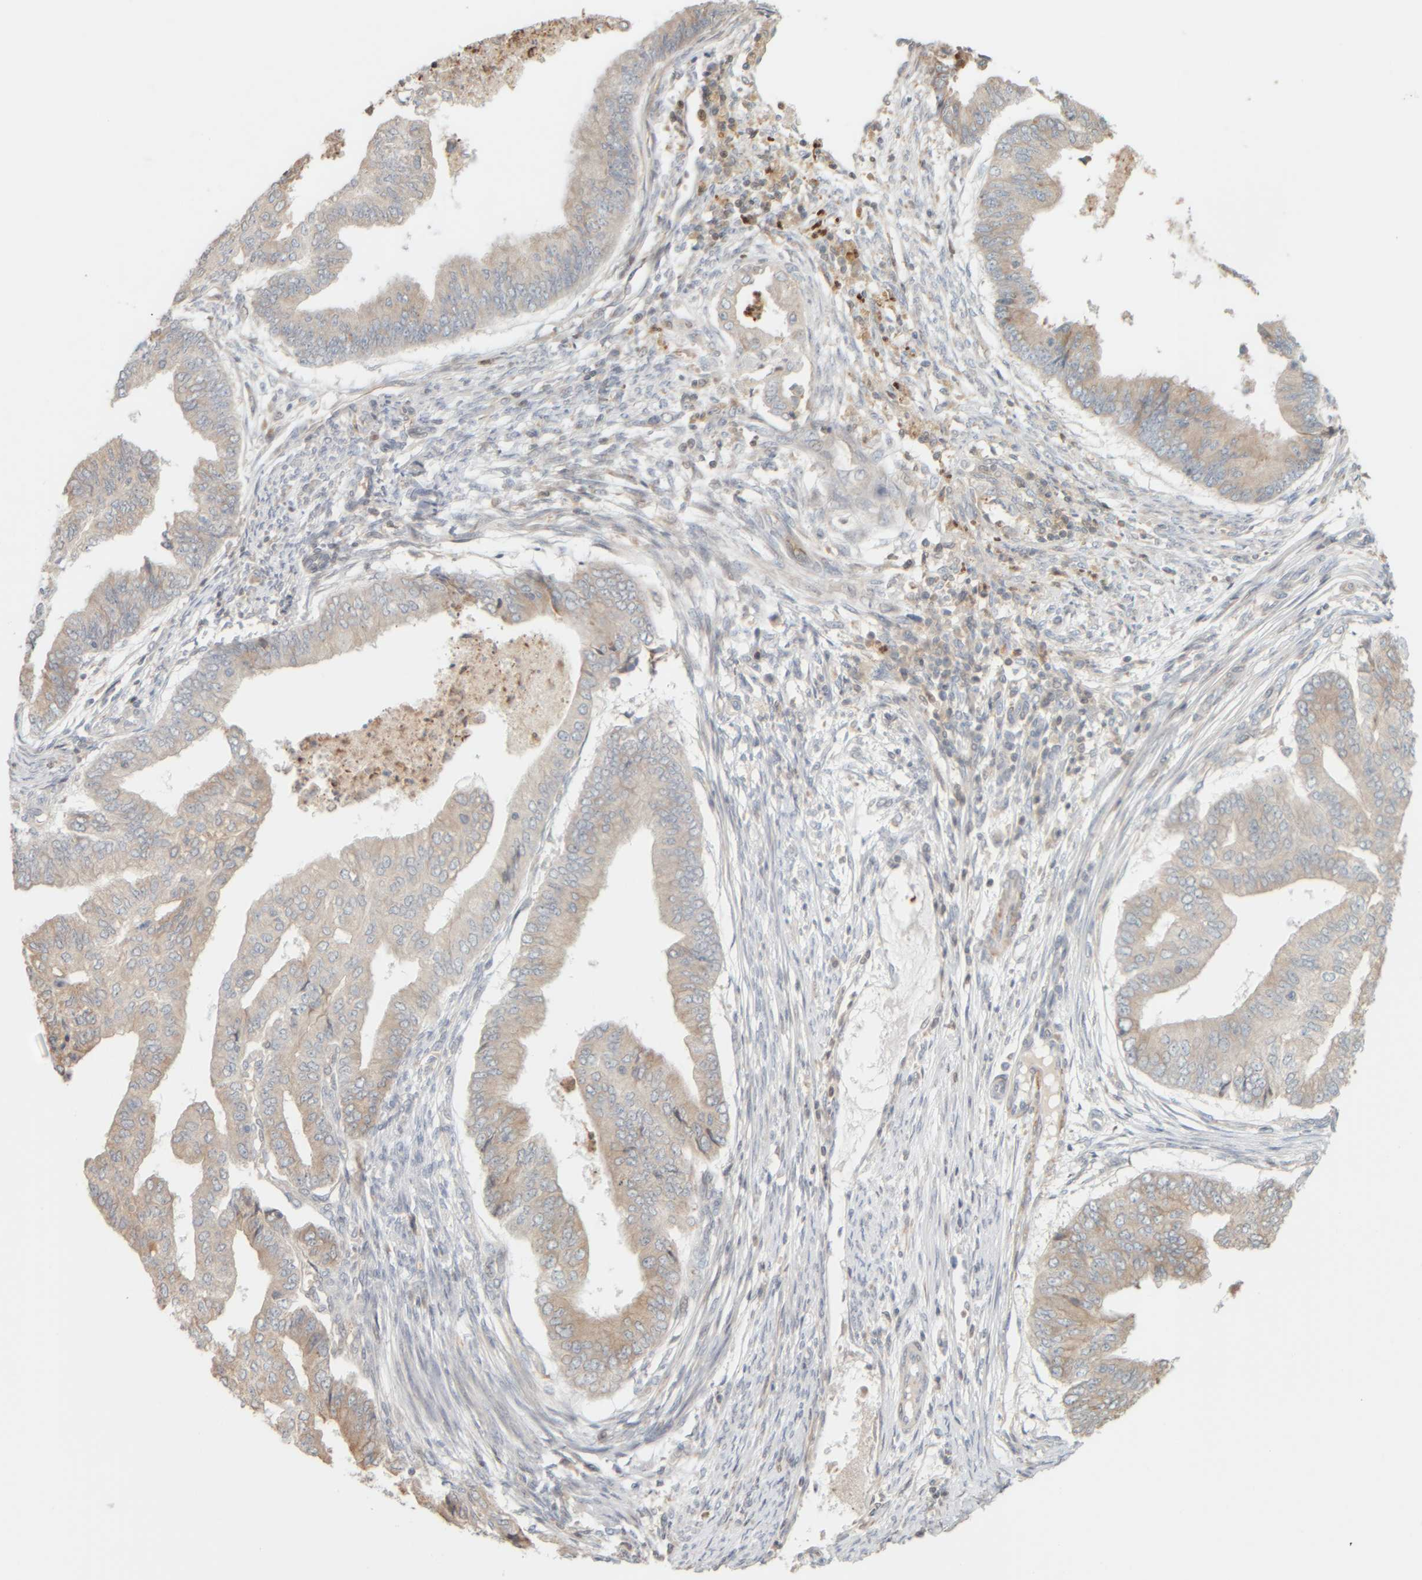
{"staining": {"intensity": "weak", "quantity": "25%-75%", "location": "cytoplasmic/membranous"}, "tissue": "endometrial cancer", "cell_type": "Tumor cells", "image_type": "cancer", "snomed": [{"axis": "morphology", "description": "Polyp, NOS"}, {"axis": "morphology", "description": "Adenocarcinoma, NOS"}, {"axis": "morphology", "description": "Adenoma, NOS"}, {"axis": "topography", "description": "Endometrium"}], "caption": "IHC image of neoplastic tissue: human endometrial cancer (adenocarcinoma) stained using immunohistochemistry shows low levels of weak protein expression localized specifically in the cytoplasmic/membranous of tumor cells, appearing as a cytoplasmic/membranous brown color.", "gene": "PTGES3L-AARSD1", "patient": {"sex": "female", "age": 79}}